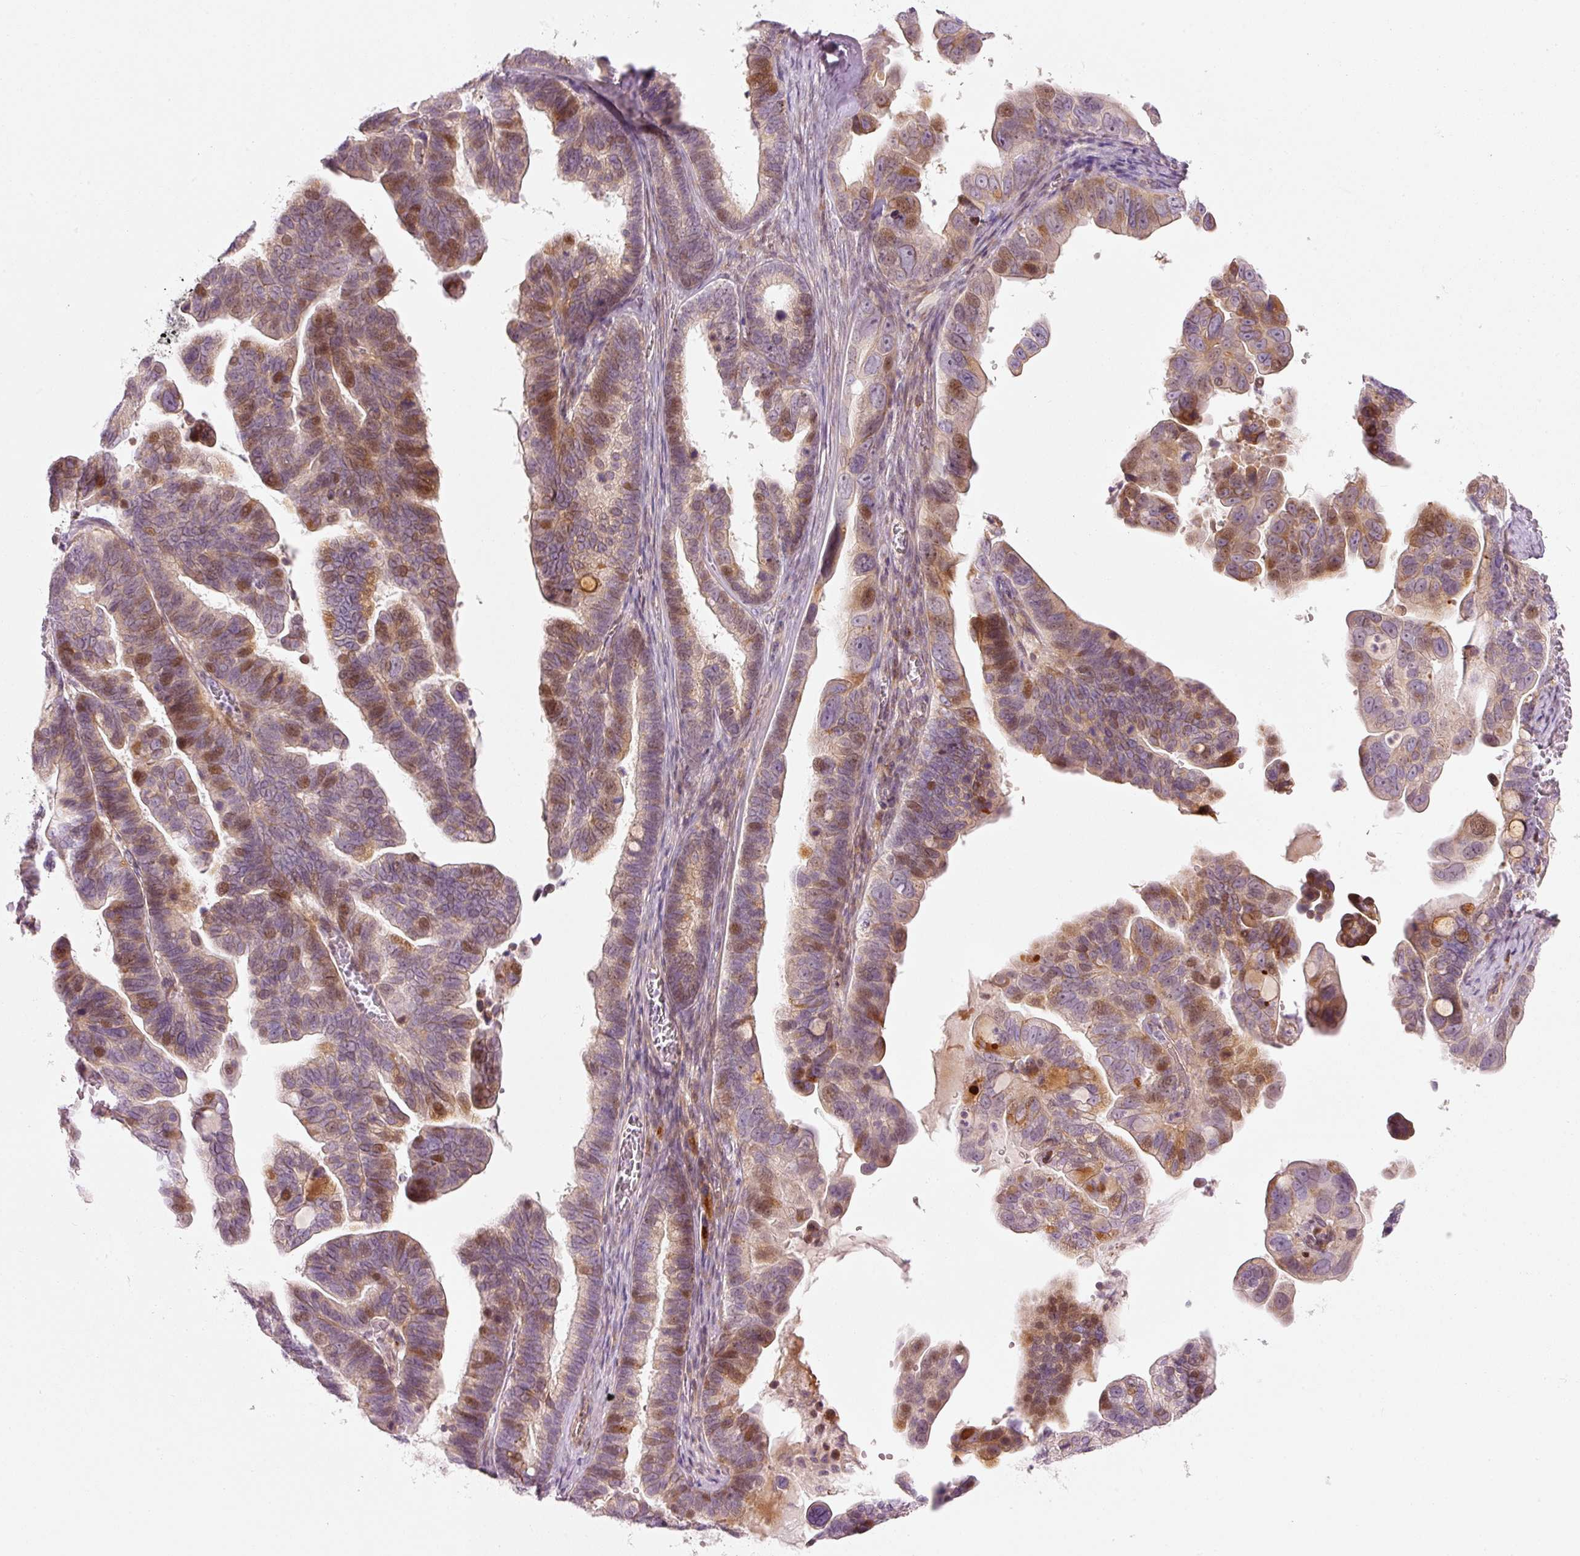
{"staining": {"intensity": "moderate", "quantity": "<25%", "location": "nuclear"}, "tissue": "ovarian cancer", "cell_type": "Tumor cells", "image_type": "cancer", "snomed": [{"axis": "morphology", "description": "Cystadenocarcinoma, serous, NOS"}, {"axis": "topography", "description": "Ovary"}], "caption": "Serous cystadenocarcinoma (ovarian) was stained to show a protein in brown. There is low levels of moderate nuclear positivity in about <25% of tumor cells.", "gene": "SLC20A1", "patient": {"sex": "female", "age": 56}}